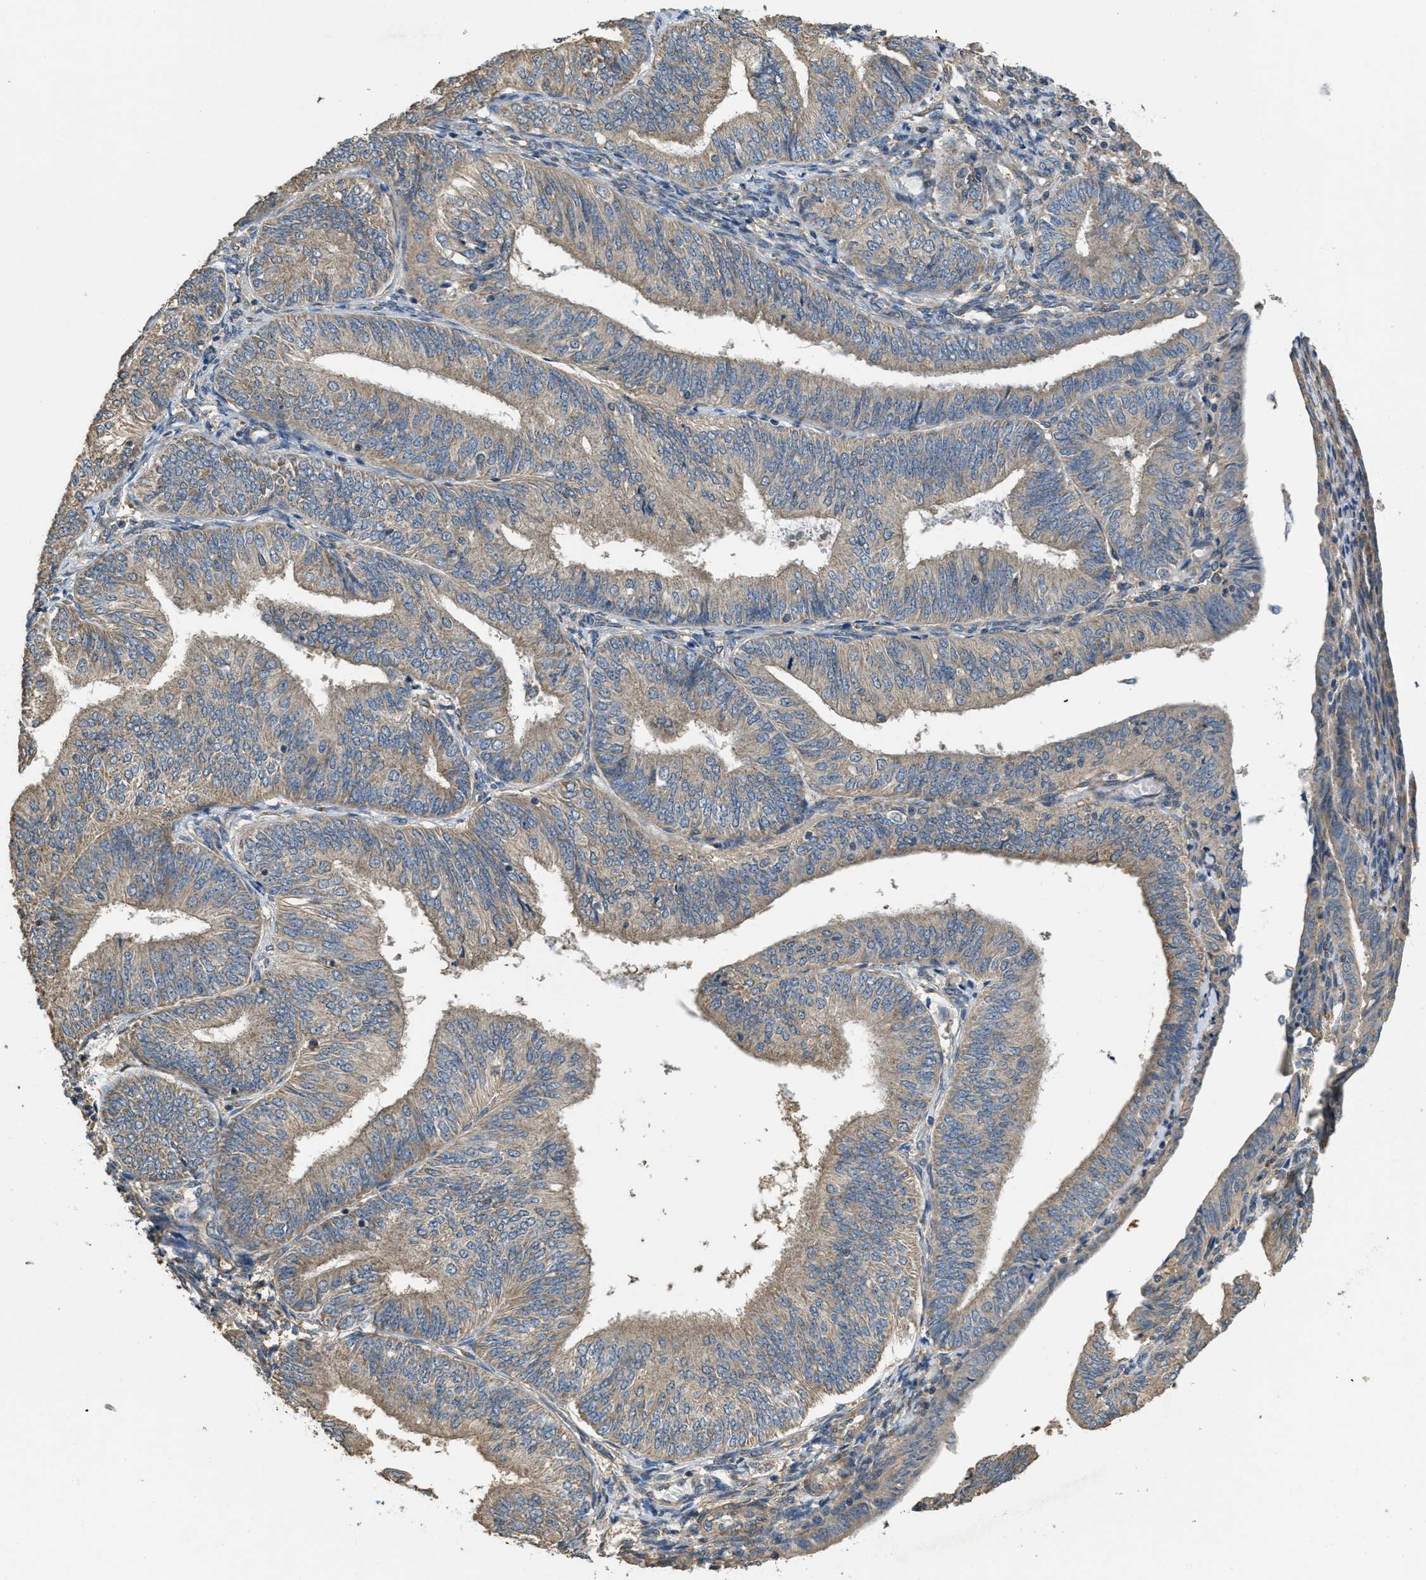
{"staining": {"intensity": "weak", "quantity": ">75%", "location": "cytoplasmic/membranous"}, "tissue": "endometrial cancer", "cell_type": "Tumor cells", "image_type": "cancer", "snomed": [{"axis": "morphology", "description": "Adenocarcinoma, NOS"}, {"axis": "topography", "description": "Endometrium"}], "caption": "A photomicrograph of human endometrial cancer stained for a protein demonstrates weak cytoplasmic/membranous brown staining in tumor cells.", "gene": "THBS2", "patient": {"sex": "female", "age": 58}}